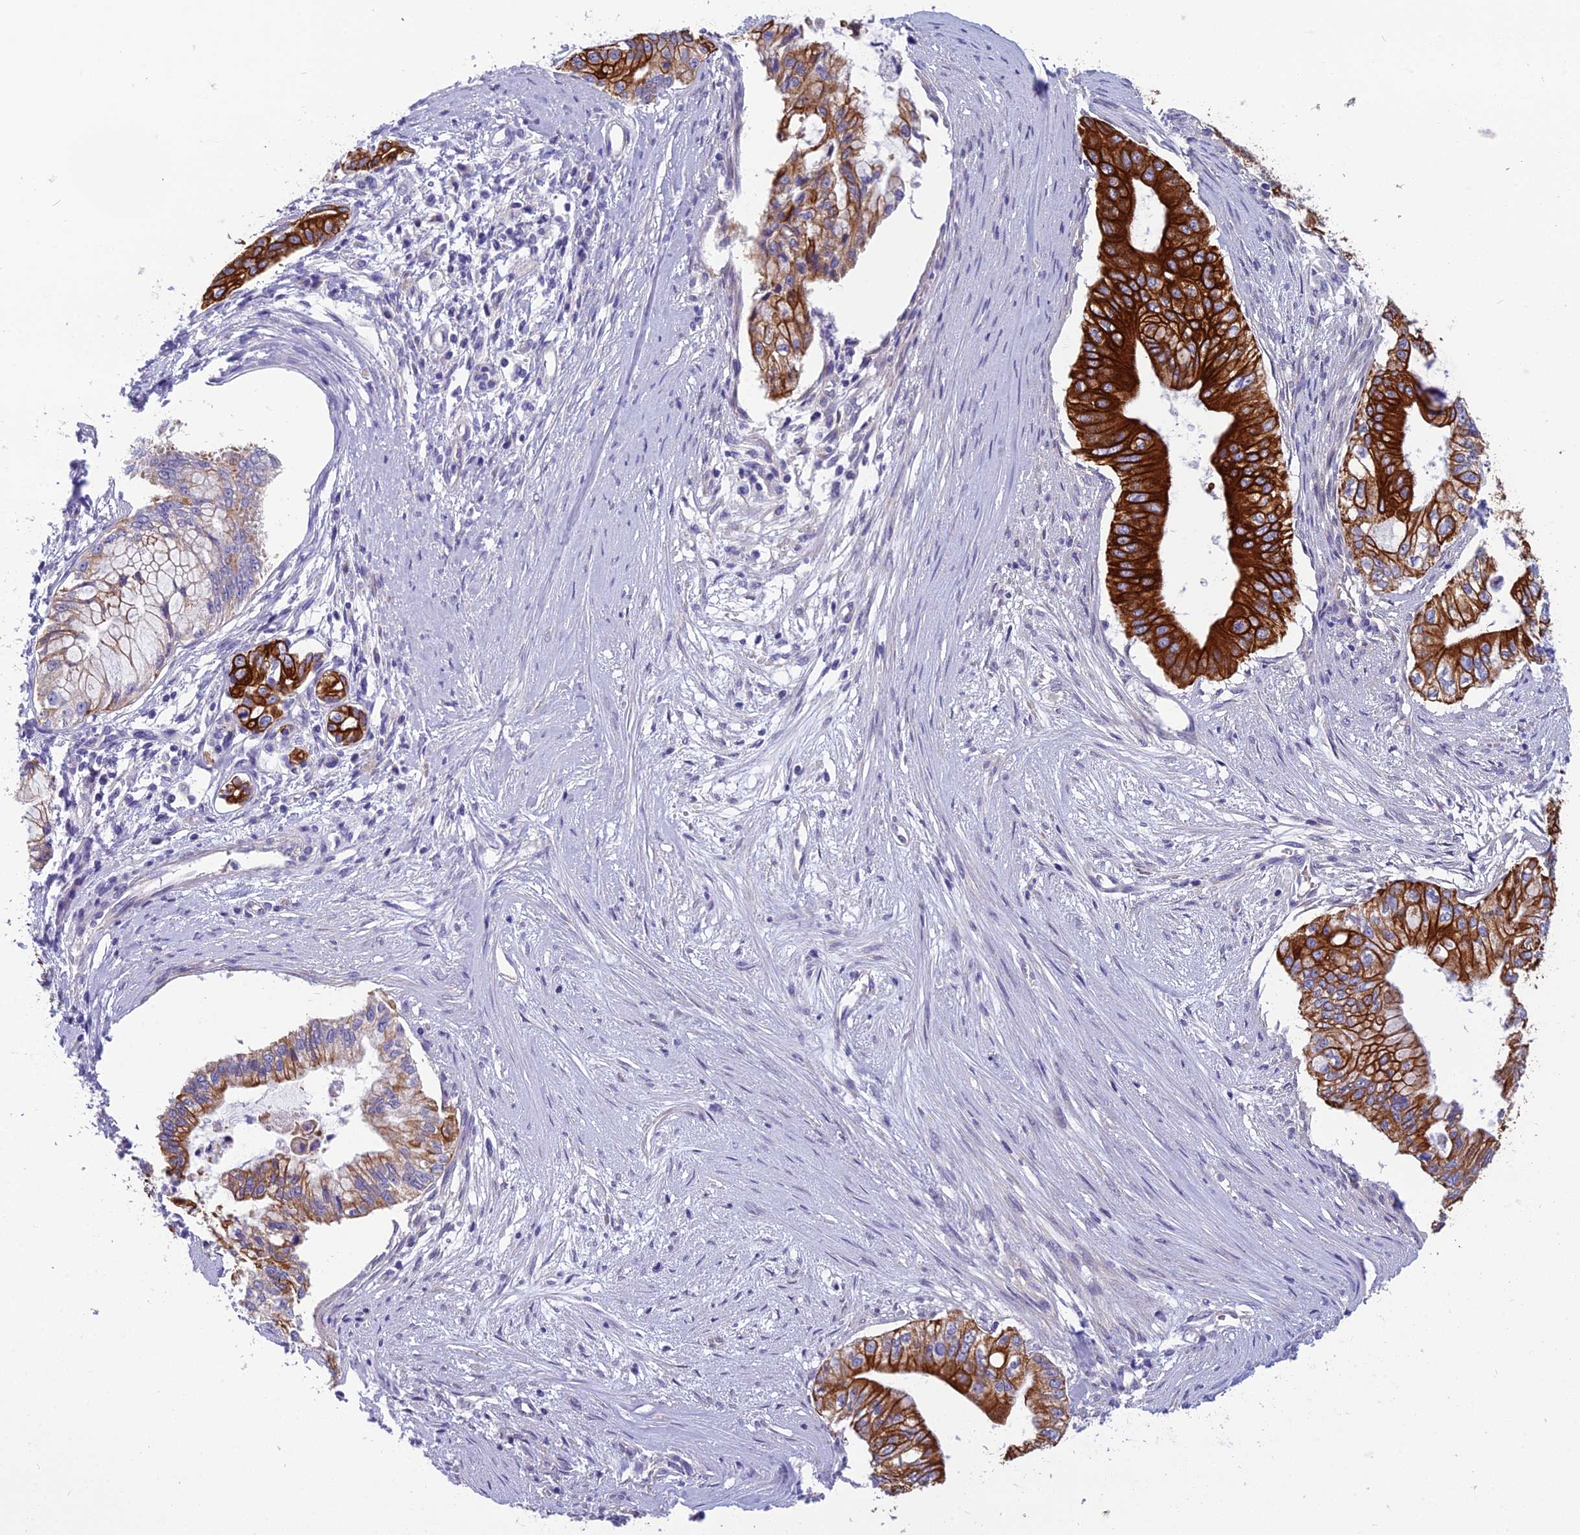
{"staining": {"intensity": "strong", "quantity": "25%-75%", "location": "cytoplasmic/membranous"}, "tissue": "pancreatic cancer", "cell_type": "Tumor cells", "image_type": "cancer", "snomed": [{"axis": "morphology", "description": "Adenocarcinoma, NOS"}, {"axis": "topography", "description": "Pancreas"}], "caption": "Immunohistochemistry image of pancreatic adenocarcinoma stained for a protein (brown), which displays high levels of strong cytoplasmic/membranous staining in about 25%-75% of tumor cells.", "gene": "RBM41", "patient": {"sex": "male", "age": 46}}